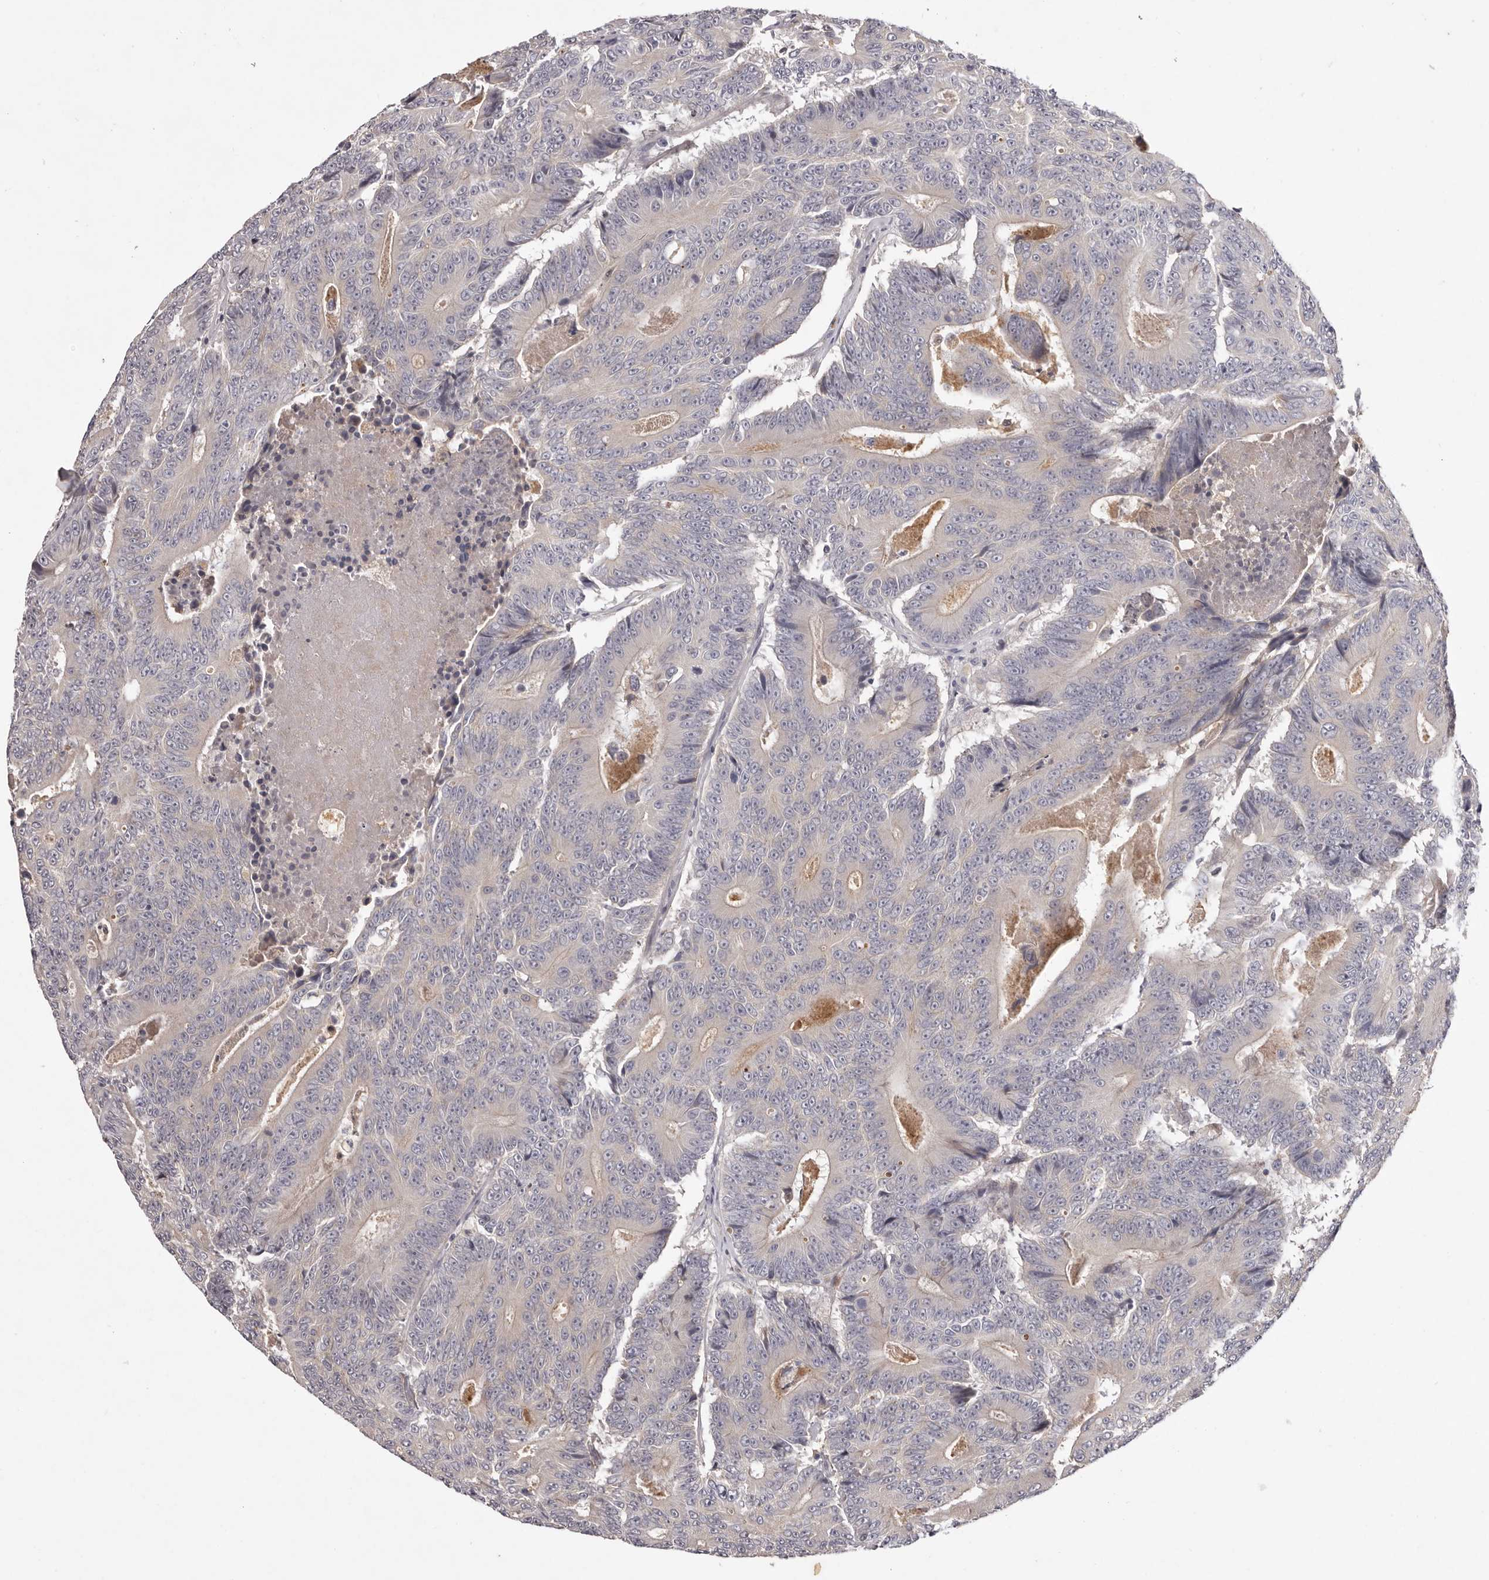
{"staining": {"intensity": "negative", "quantity": "none", "location": "none"}, "tissue": "colorectal cancer", "cell_type": "Tumor cells", "image_type": "cancer", "snomed": [{"axis": "morphology", "description": "Adenocarcinoma, NOS"}, {"axis": "topography", "description": "Colon"}], "caption": "The immunohistochemistry histopathology image has no significant positivity in tumor cells of colorectal cancer tissue.", "gene": "GARNL3", "patient": {"sex": "male", "age": 83}}